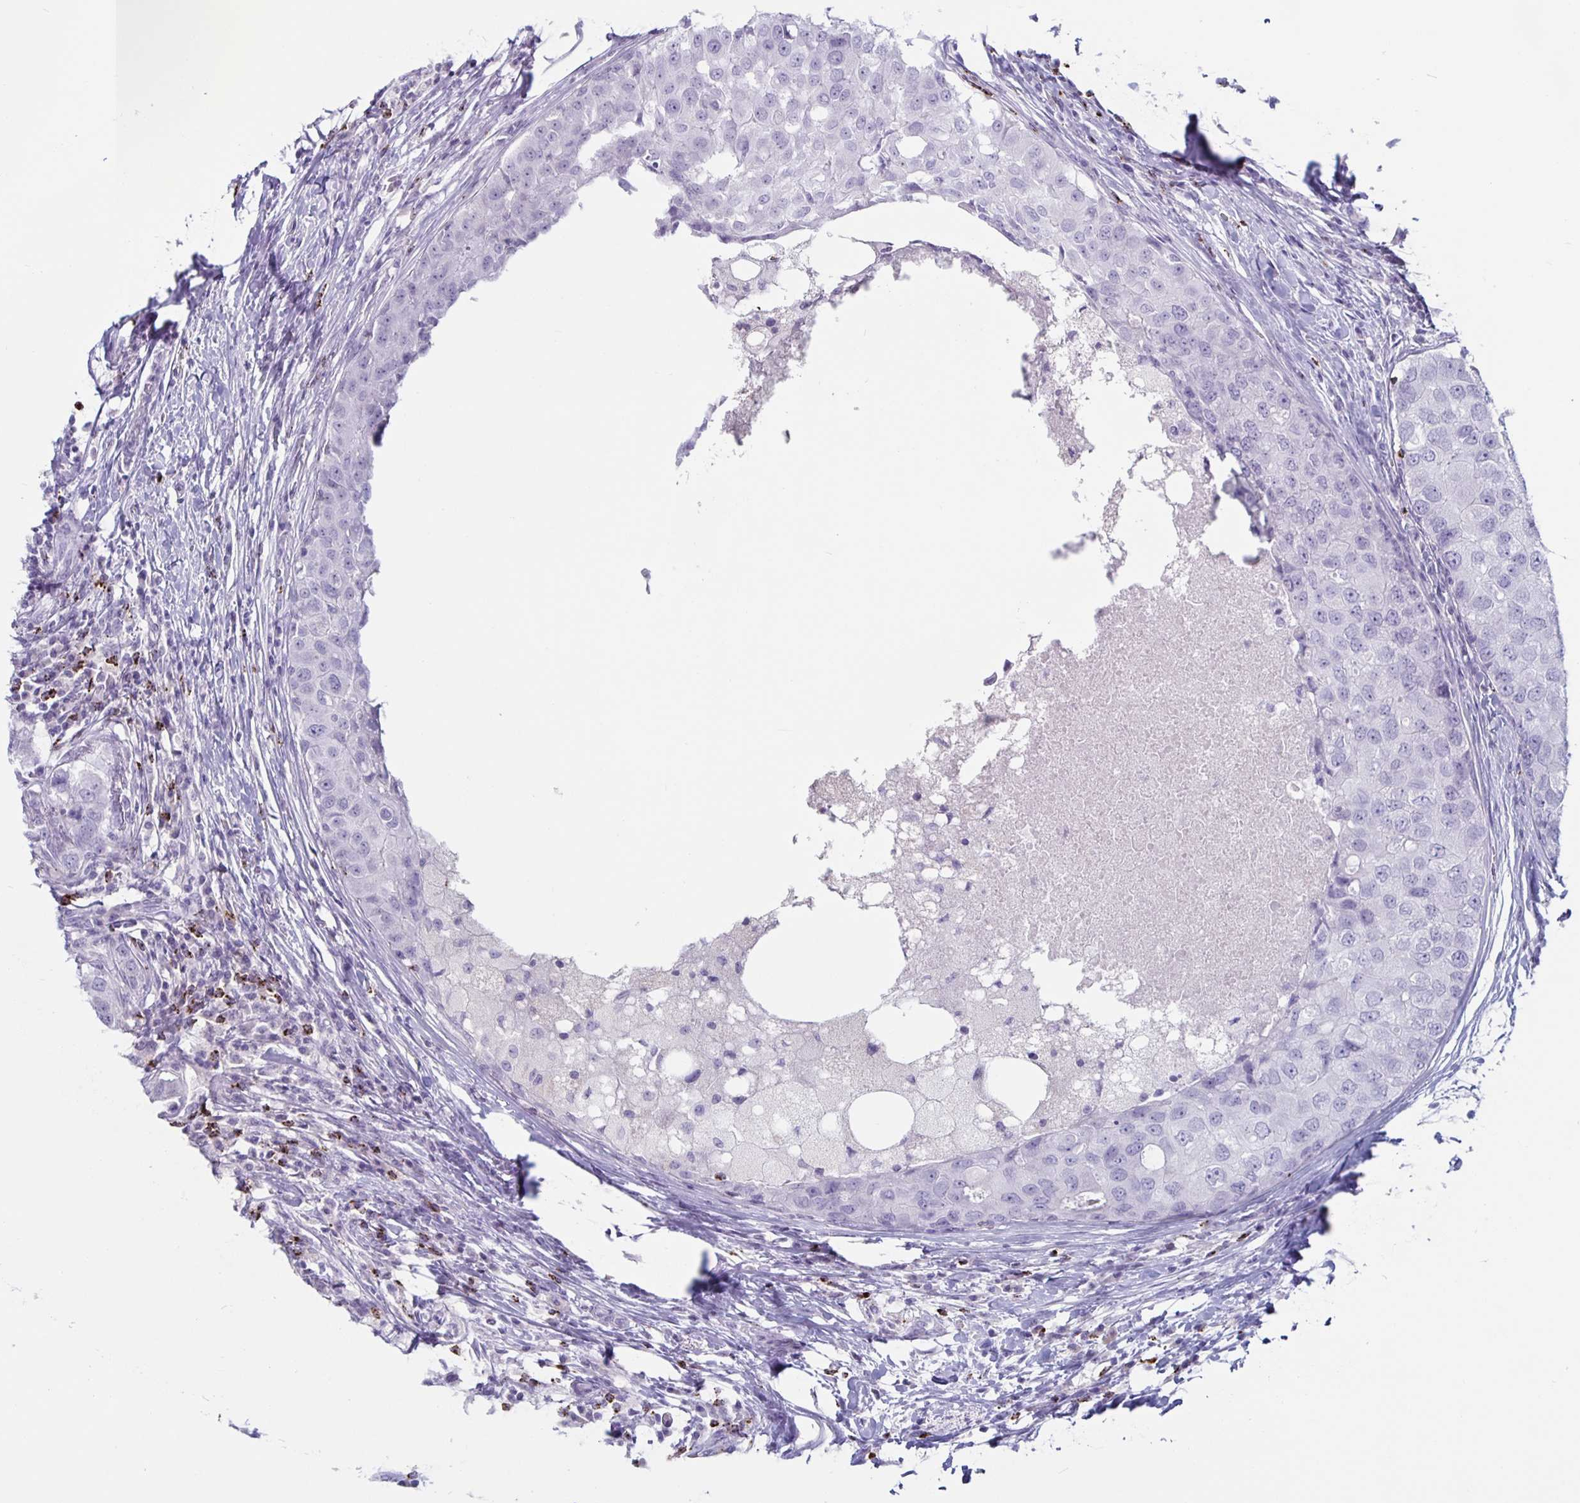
{"staining": {"intensity": "negative", "quantity": "none", "location": "none"}, "tissue": "breast cancer", "cell_type": "Tumor cells", "image_type": "cancer", "snomed": [{"axis": "morphology", "description": "Duct carcinoma"}, {"axis": "topography", "description": "Breast"}], "caption": "Immunohistochemistry image of breast cancer stained for a protein (brown), which exhibits no positivity in tumor cells.", "gene": "GZMK", "patient": {"sex": "female", "age": 27}}